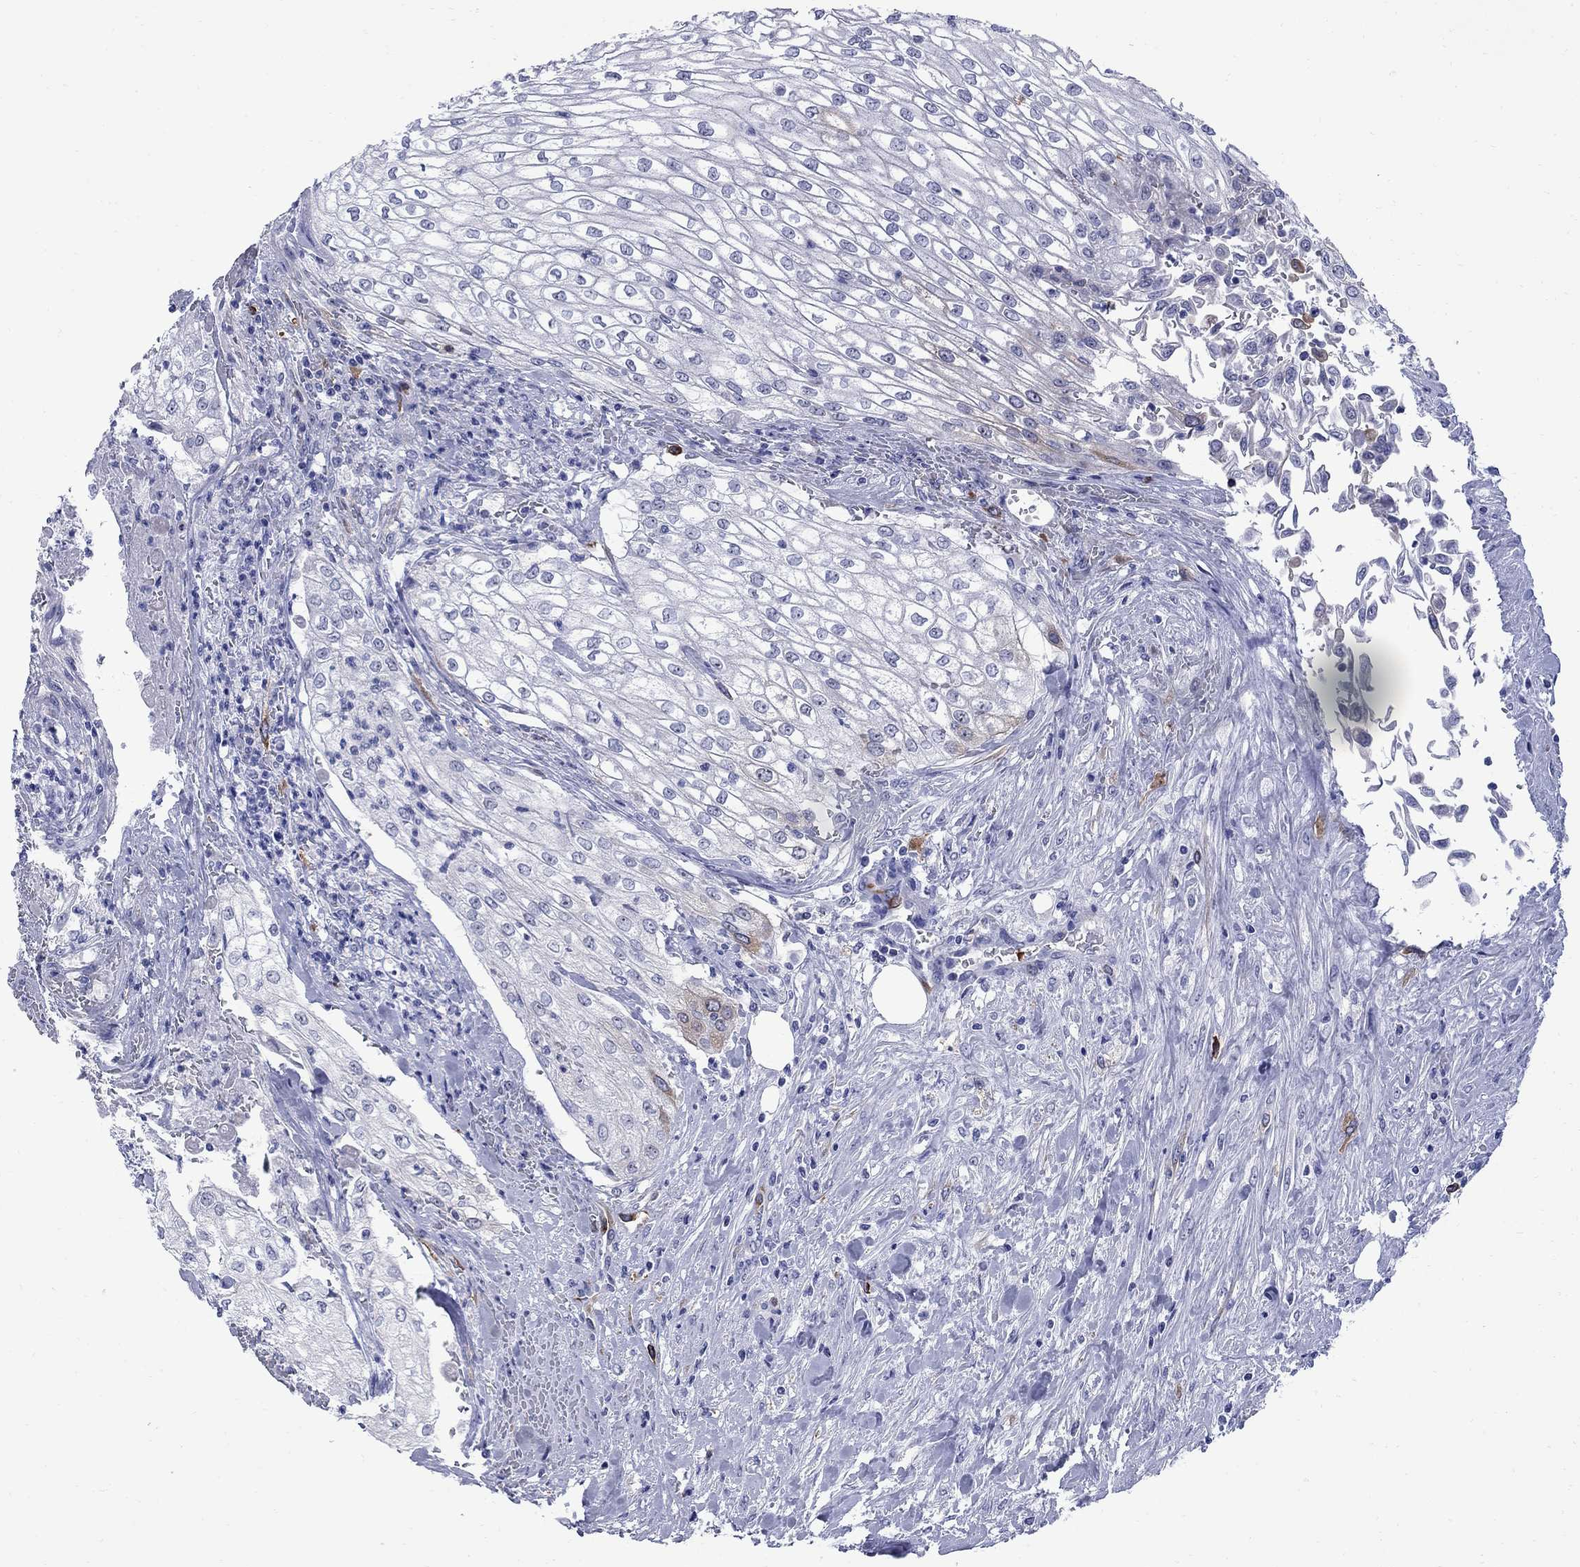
{"staining": {"intensity": "moderate", "quantity": "<25%", "location": "cytoplasmic/membranous"}, "tissue": "urothelial cancer", "cell_type": "Tumor cells", "image_type": "cancer", "snomed": [{"axis": "morphology", "description": "Urothelial carcinoma, High grade"}, {"axis": "topography", "description": "Urinary bladder"}], "caption": "High-grade urothelial carcinoma stained for a protein (brown) reveals moderate cytoplasmic/membranous positive positivity in about <25% of tumor cells.", "gene": "TACC3", "patient": {"sex": "male", "age": 62}}